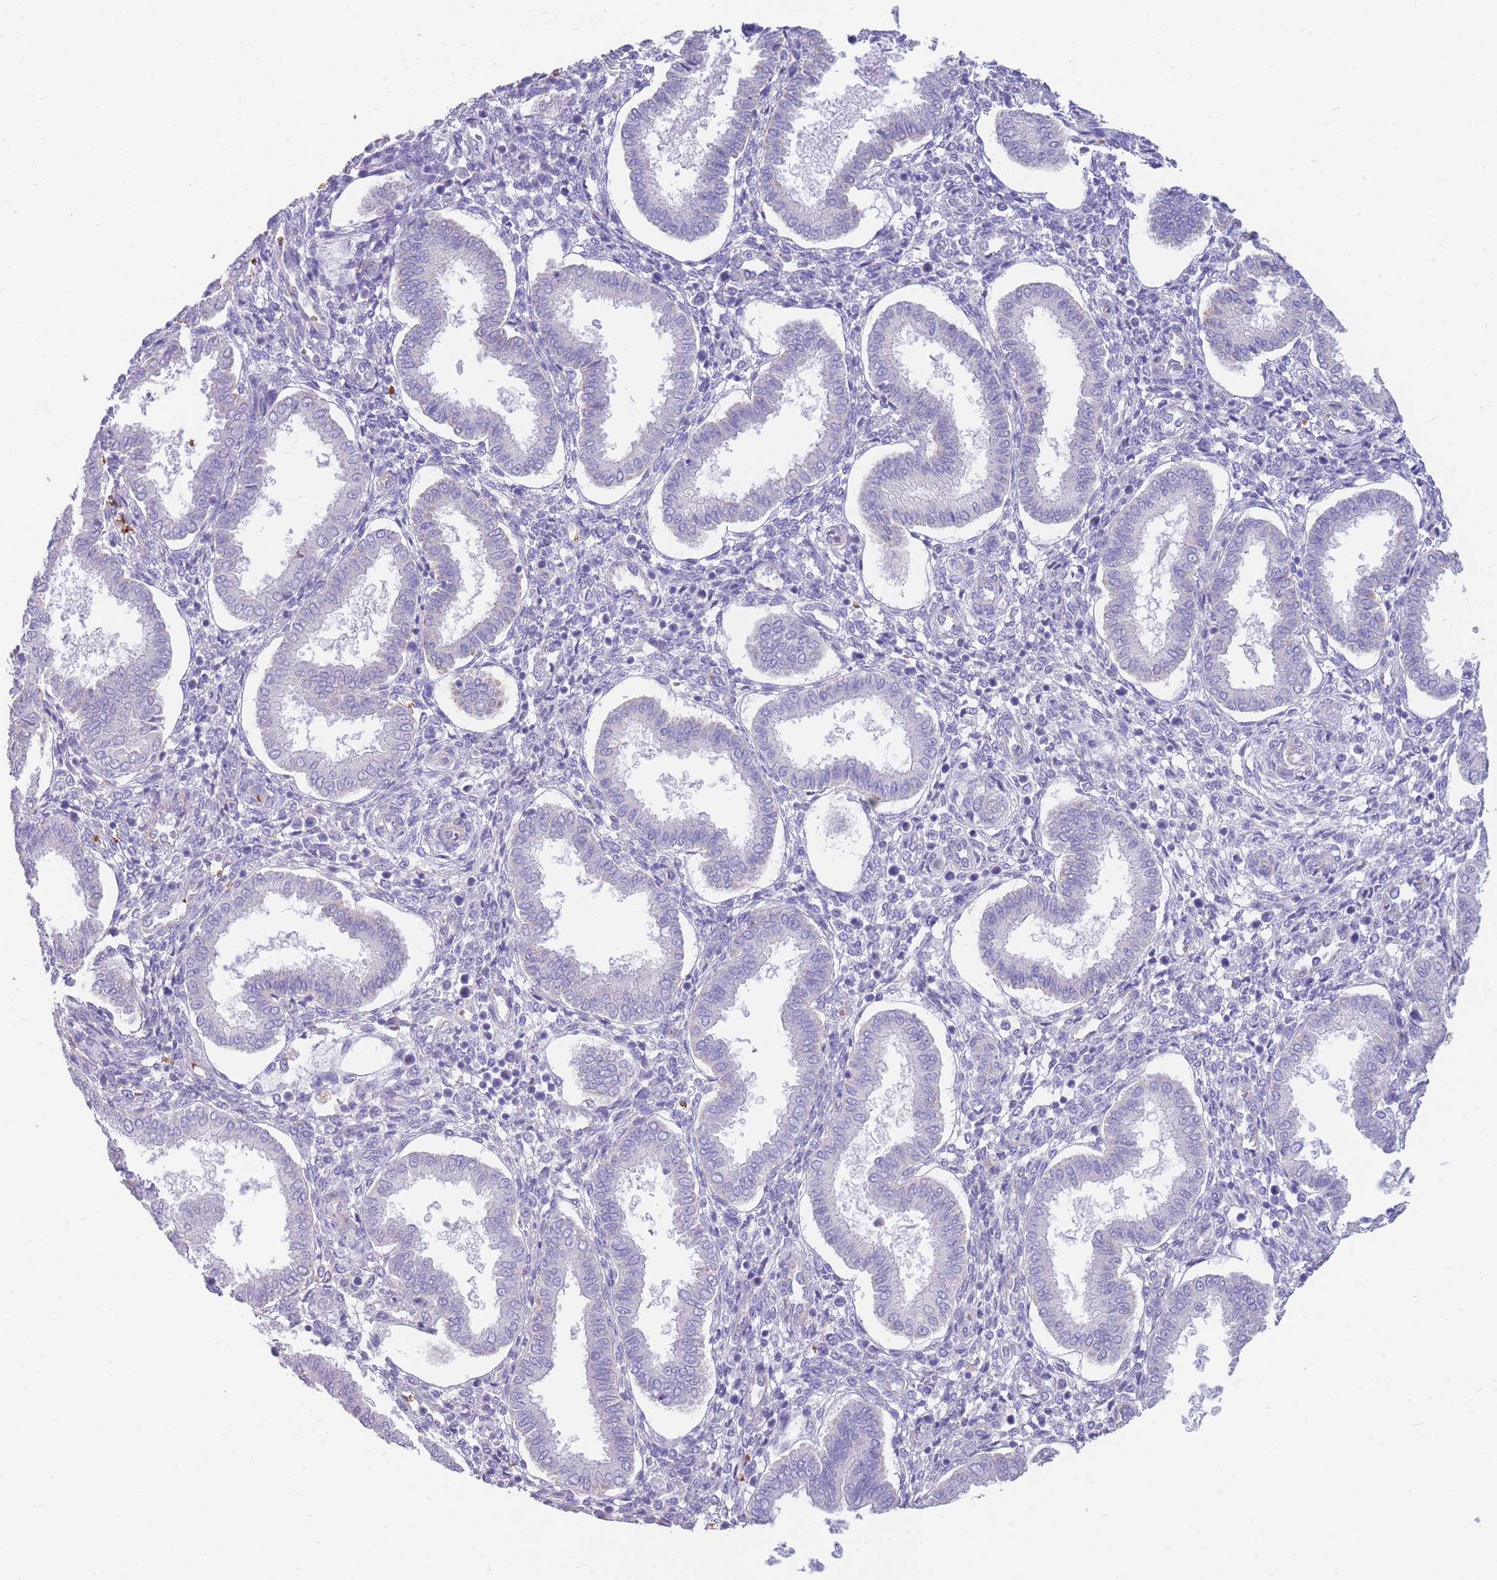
{"staining": {"intensity": "negative", "quantity": "none", "location": "none"}, "tissue": "endometrium", "cell_type": "Cells in endometrial stroma", "image_type": "normal", "snomed": [{"axis": "morphology", "description": "Normal tissue, NOS"}, {"axis": "topography", "description": "Endometrium"}], "caption": "Immunohistochemistry (IHC) micrograph of normal human endometrium stained for a protein (brown), which demonstrates no positivity in cells in endometrial stroma.", "gene": "ANKRD53", "patient": {"sex": "female", "age": 24}}